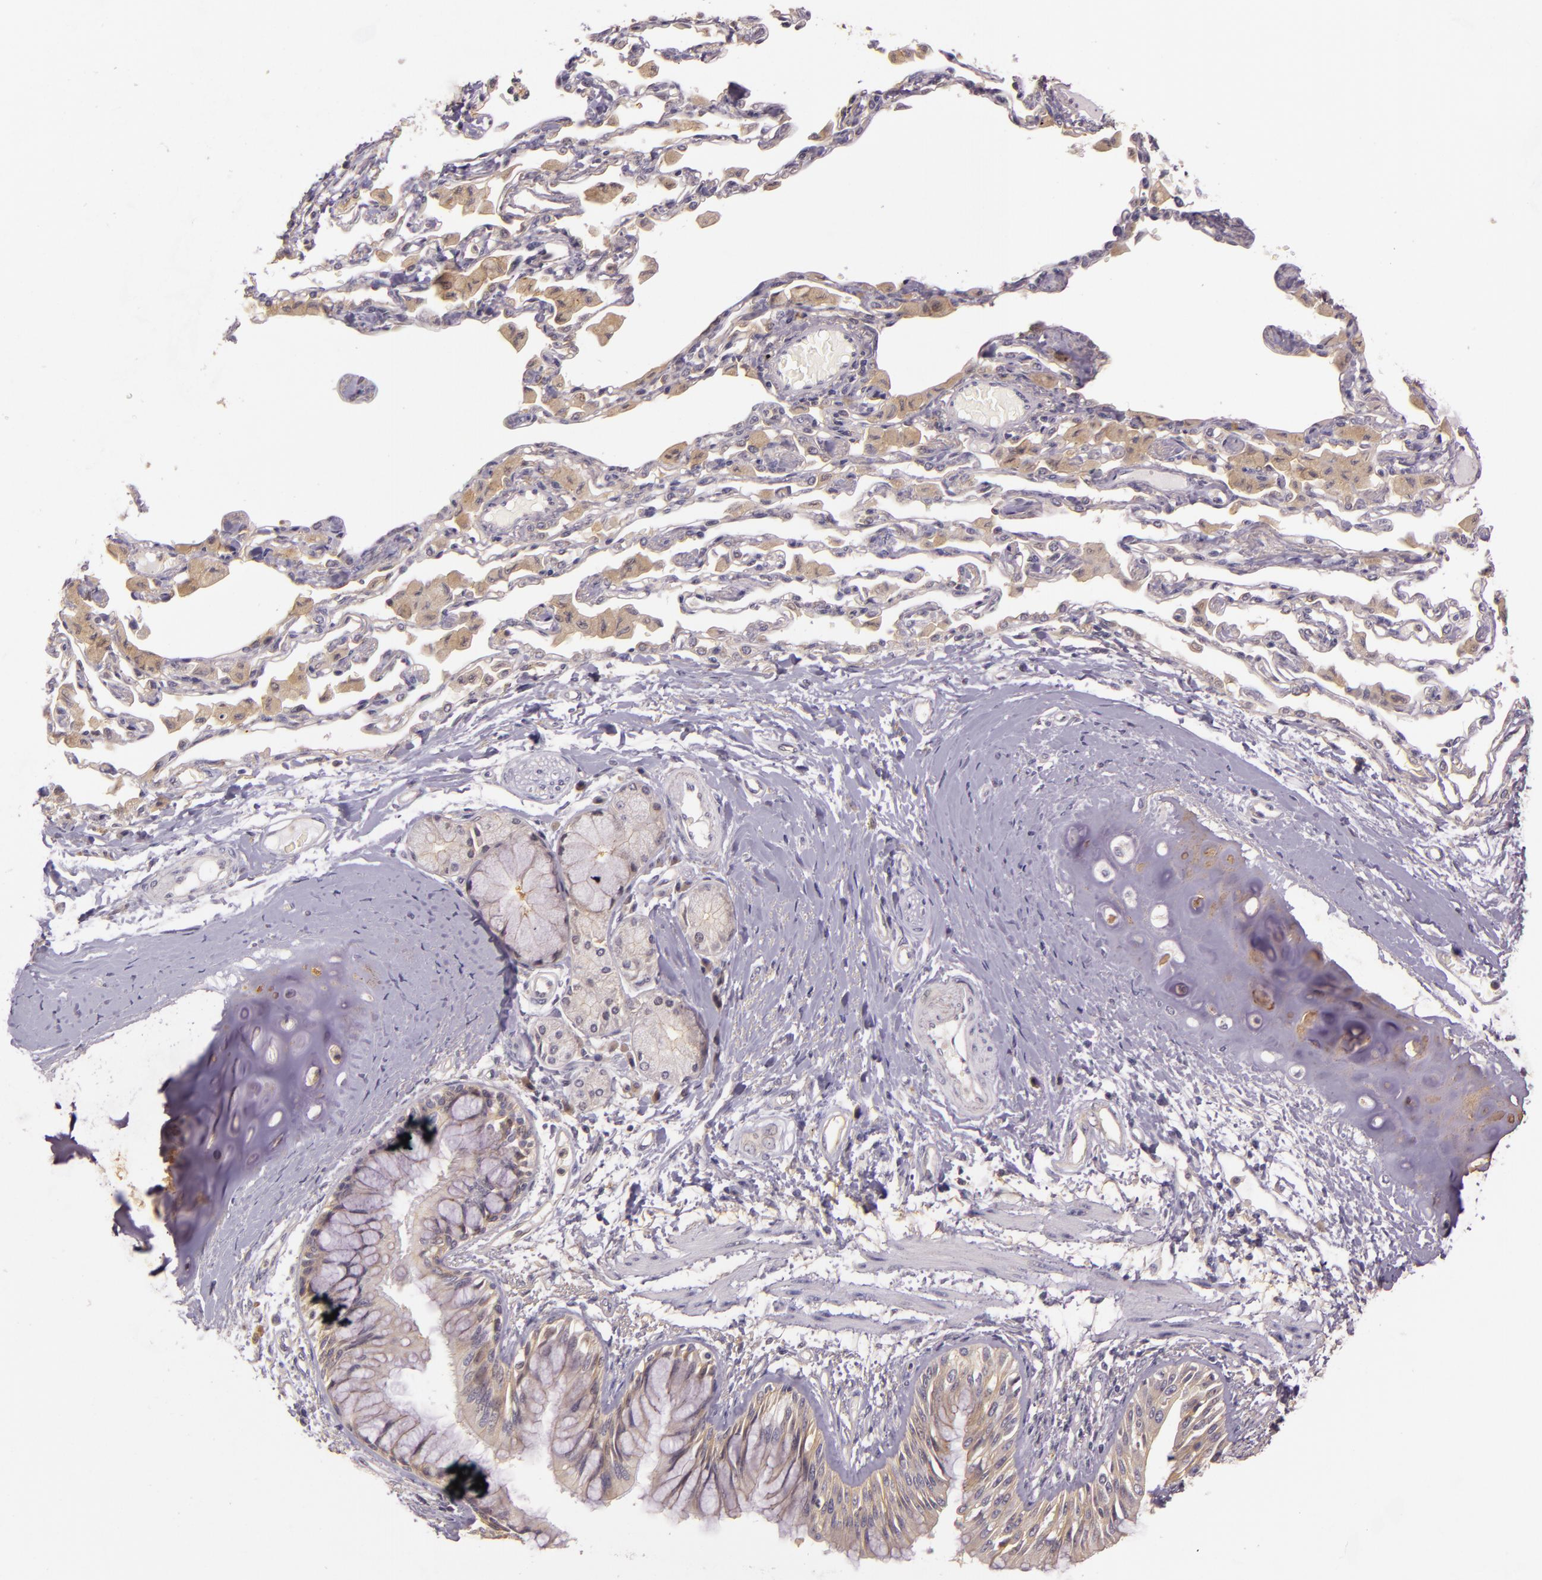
{"staining": {"intensity": "moderate", "quantity": ">75%", "location": "cytoplasmic/membranous"}, "tissue": "bronchus", "cell_type": "Respiratory epithelial cells", "image_type": "normal", "snomed": [{"axis": "morphology", "description": "Normal tissue, NOS"}, {"axis": "topography", "description": "Cartilage tissue"}, {"axis": "topography", "description": "Bronchus"}, {"axis": "topography", "description": "Lung"}, {"axis": "topography", "description": "Peripheral nerve tissue"}], "caption": "Immunohistochemistry photomicrograph of benign human bronchus stained for a protein (brown), which reveals medium levels of moderate cytoplasmic/membranous positivity in approximately >75% of respiratory epithelial cells.", "gene": "ARMH4", "patient": {"sex": "female", "age": 49}}